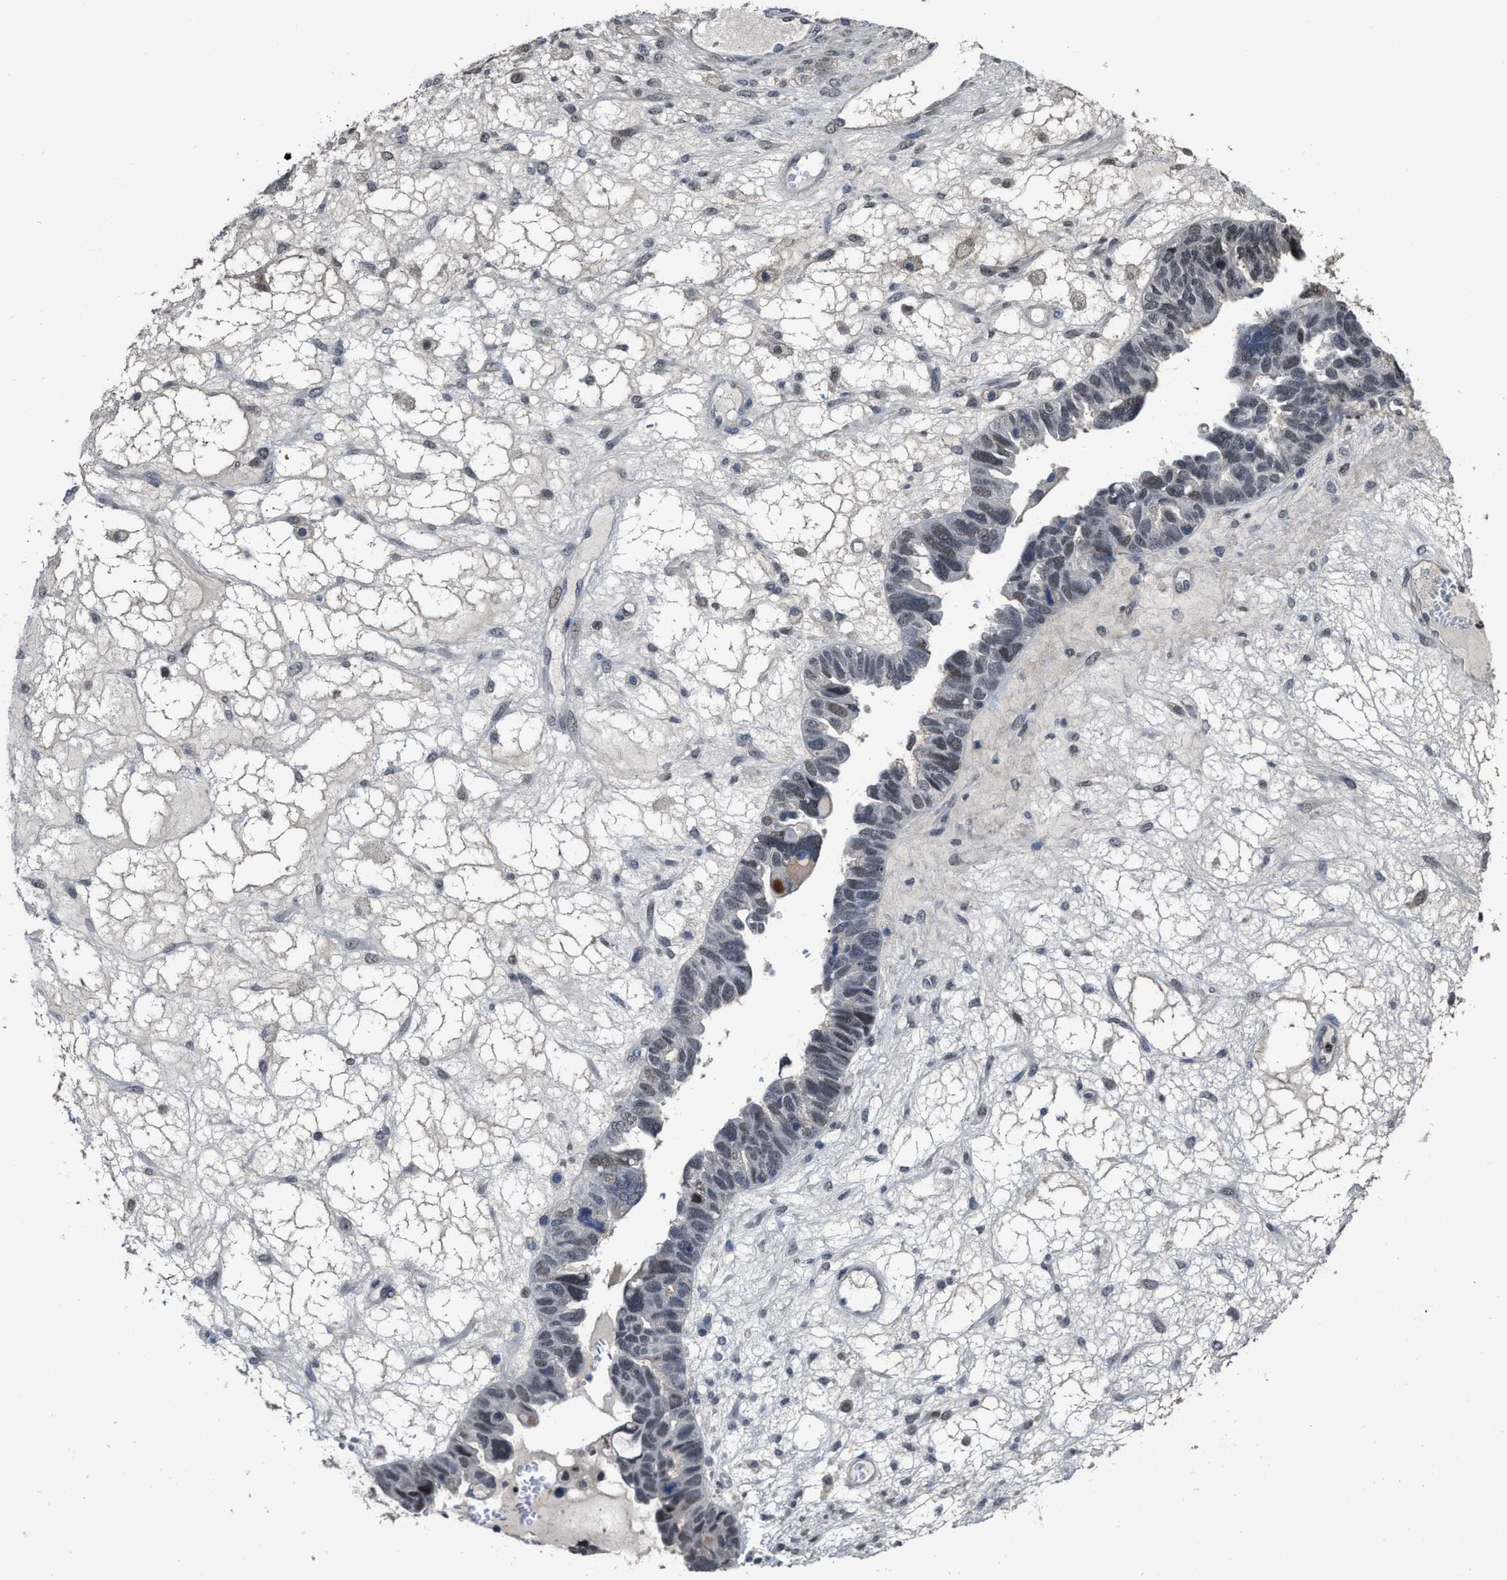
{"staining": {"intensity": "weak", "quantity": "25%-75%", "location": "nuclear"}, "tissue": "ovarian cancer", "cell_type": "Tumor cells", "image_type": "cancer", "snomed": [{"axis": "morphology", "description": "Cystadenocarcinoma, serous, NOS"}, {"axis": "topography", "description": "Ovary"}], "caption": "Ovarian cancer stained with a brown dye shows weak nuclear positive expression in about 25%-75% of tumor cells.", "gene": "ZNF20", "patient": {"sex": "female", "age": 79}}